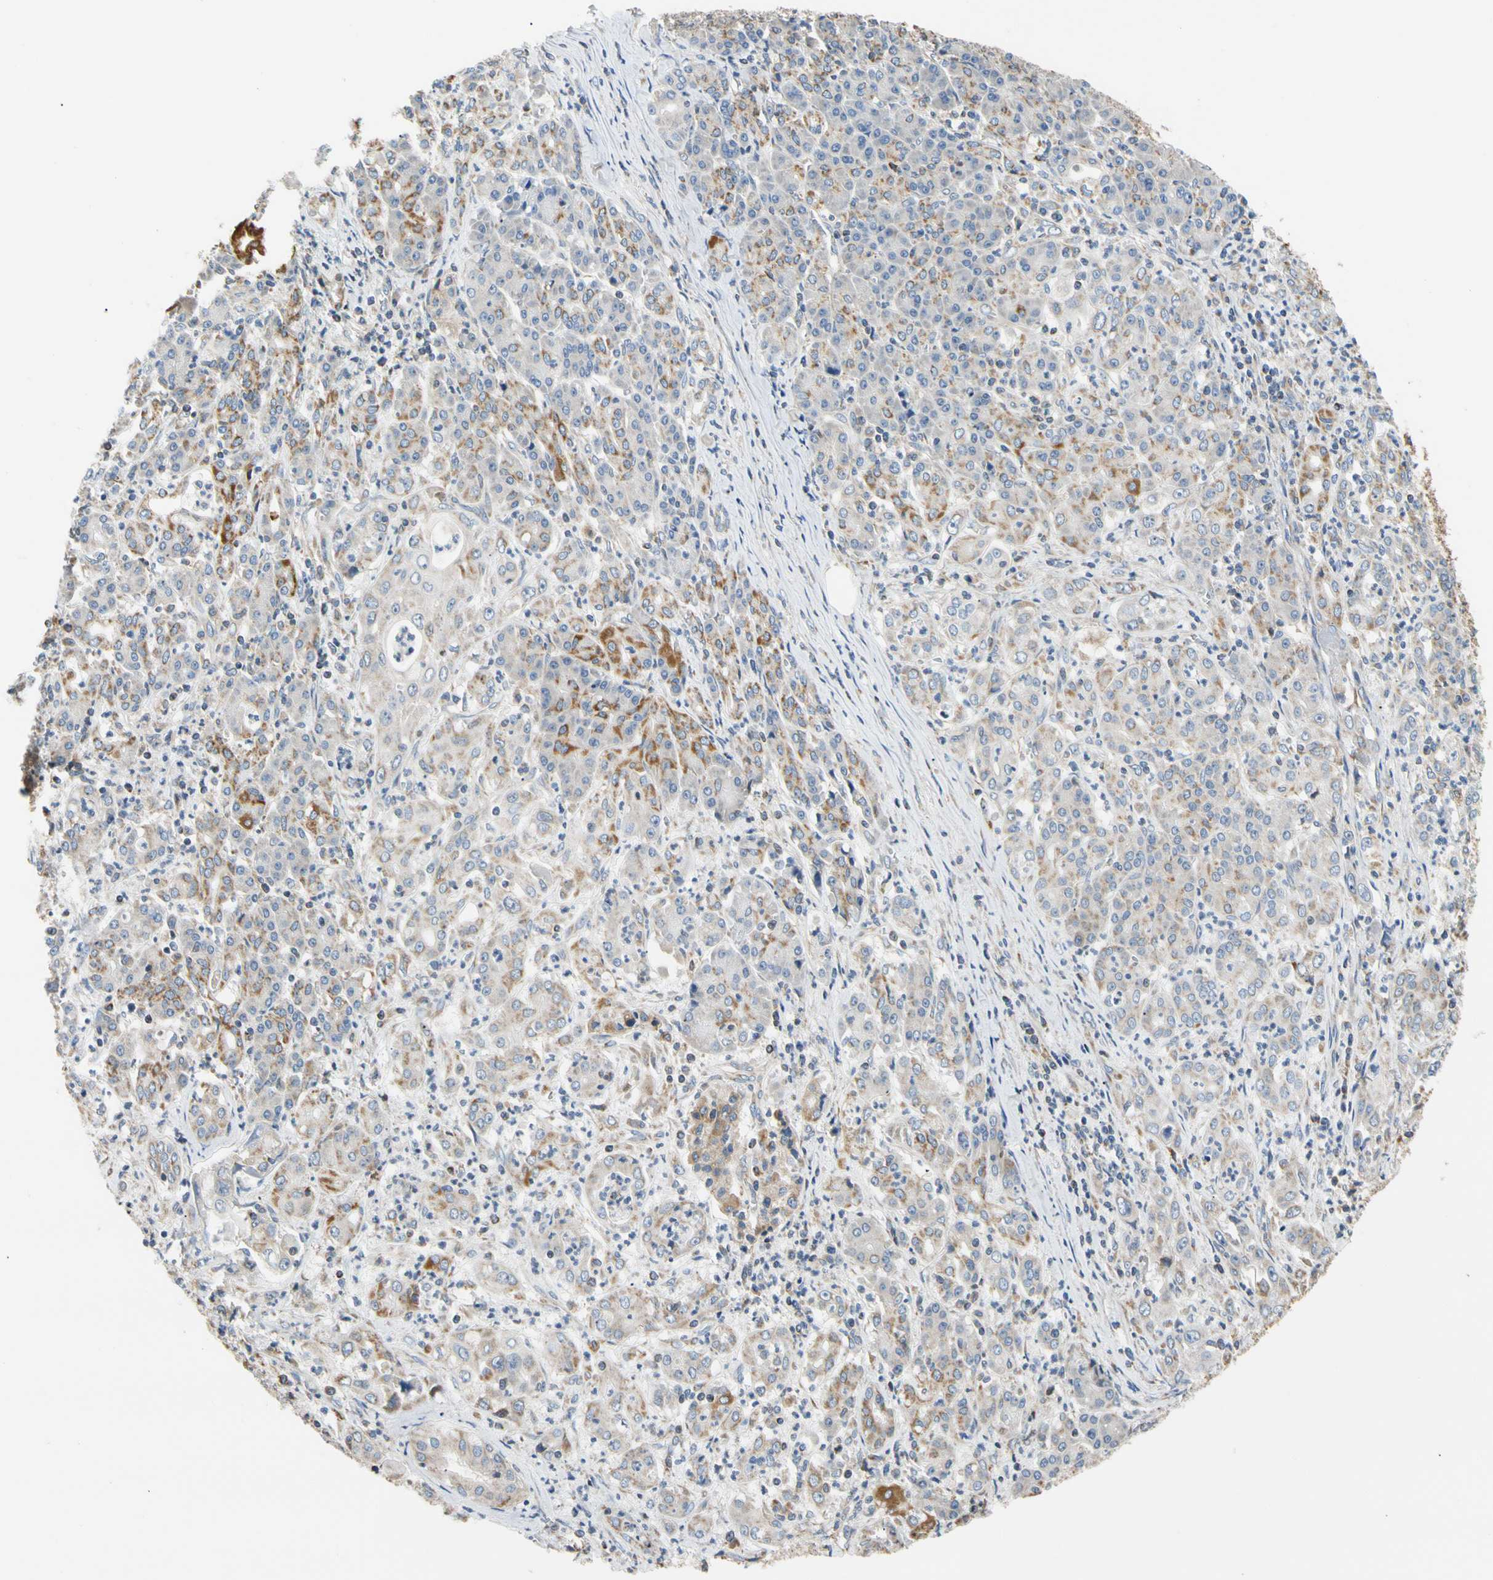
{"staining": {"intensity": "moderate", "quantity": "<25%", "location": "cytoplasmic/membranous"}, "tissue": "pancreatic cancer", "cell_type": "Tumor cells", "image_type": "cancer", "snomed": [{"axis": "morphology", "description": "Adenocarcinoma, NOS"}, {"axis": "topography", "description": "Pancreas"}], "caption": "IHC micrograph of human pancreatic adenocarcinoma stained for a protein (brown), which displays low levels of moderate cytoplasmic/membranous staining in about <25% of tumor cells.", "gene": "PLGRKT", "patient": {"sex": "male", "age": 70}}